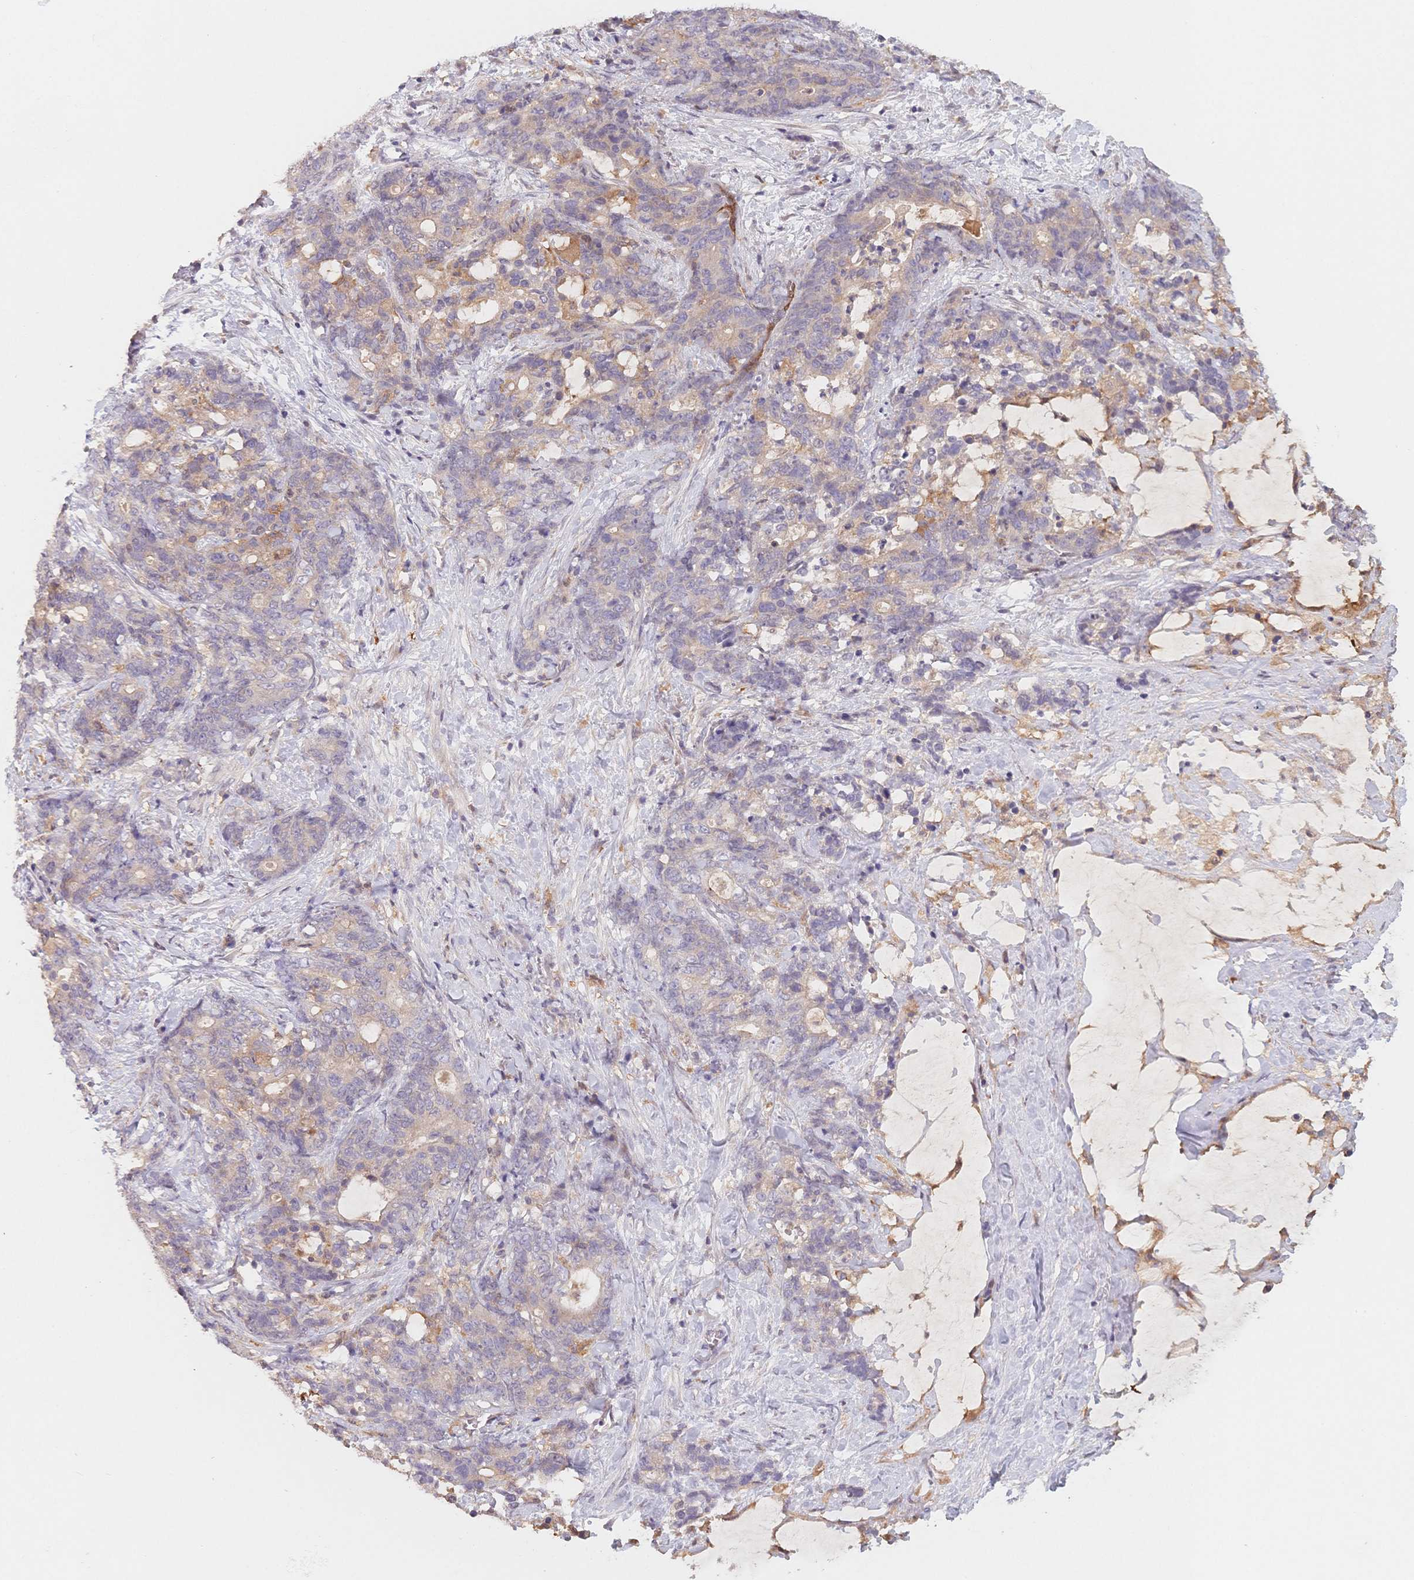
{"staining": {"intensity": "weak", "quantity": "<25%", "location": "cytoplasmic/membranous"}, "tissue": "stomach cancer", "cell_type": "Tumor cells", "image_type": "cancer", "snomed": [{"axis": "morphology", "description": "Normal tissue, NOS"}, {"axis": "morphology", "description": "Adenocarcinoma, NOS"}, {"axis": "topography", "description": "Stomach"}], "caption": "Human adenocarcinoma (stomach) stained for a protein using immunohistochemistry (IHC) displays no expression in tumor cells.", "gene": "C12orf75", "patient": {"sex": "female", "age": 64}}